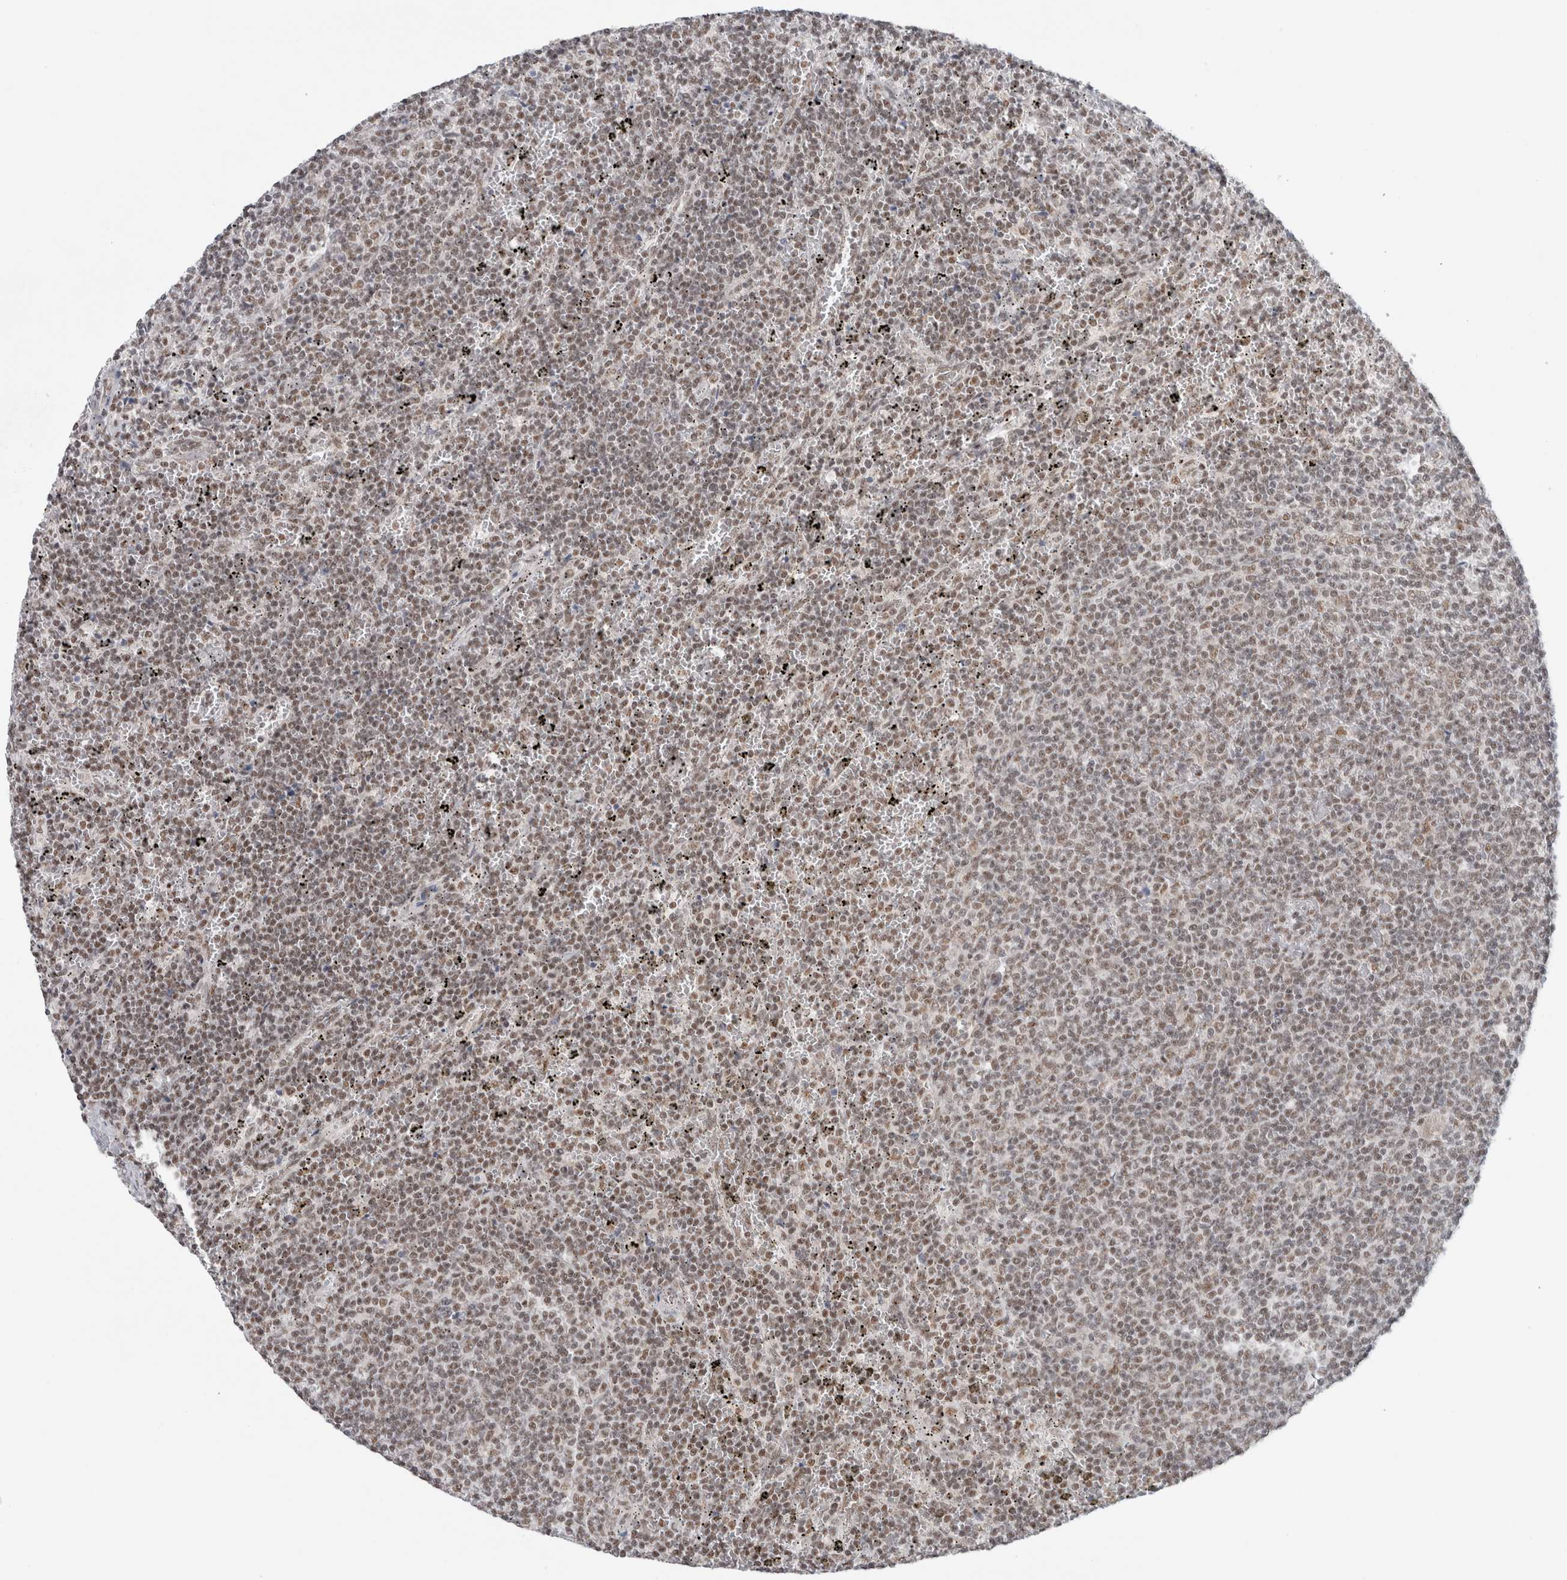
{"staining": {"intensity": "moderate", "quantity": ">75%", "location": "nuclear"}, "tissue": "lymphoma", "cell_type": "Tumor cells", "image_type": "cancer", "snomed": [{"axis": "morphology", "description": "Malignant lymphoma, non-Hodgkin's type, Low grade"}, {"axis": "topography", "description": "Spleen"}], "caption": "Moderate nuclear protein positivity is seen in approximately >75% of tumor cells in lymphoma.", "gene": "TRMT12", "patient": {"sex": "female", "age": 50}}